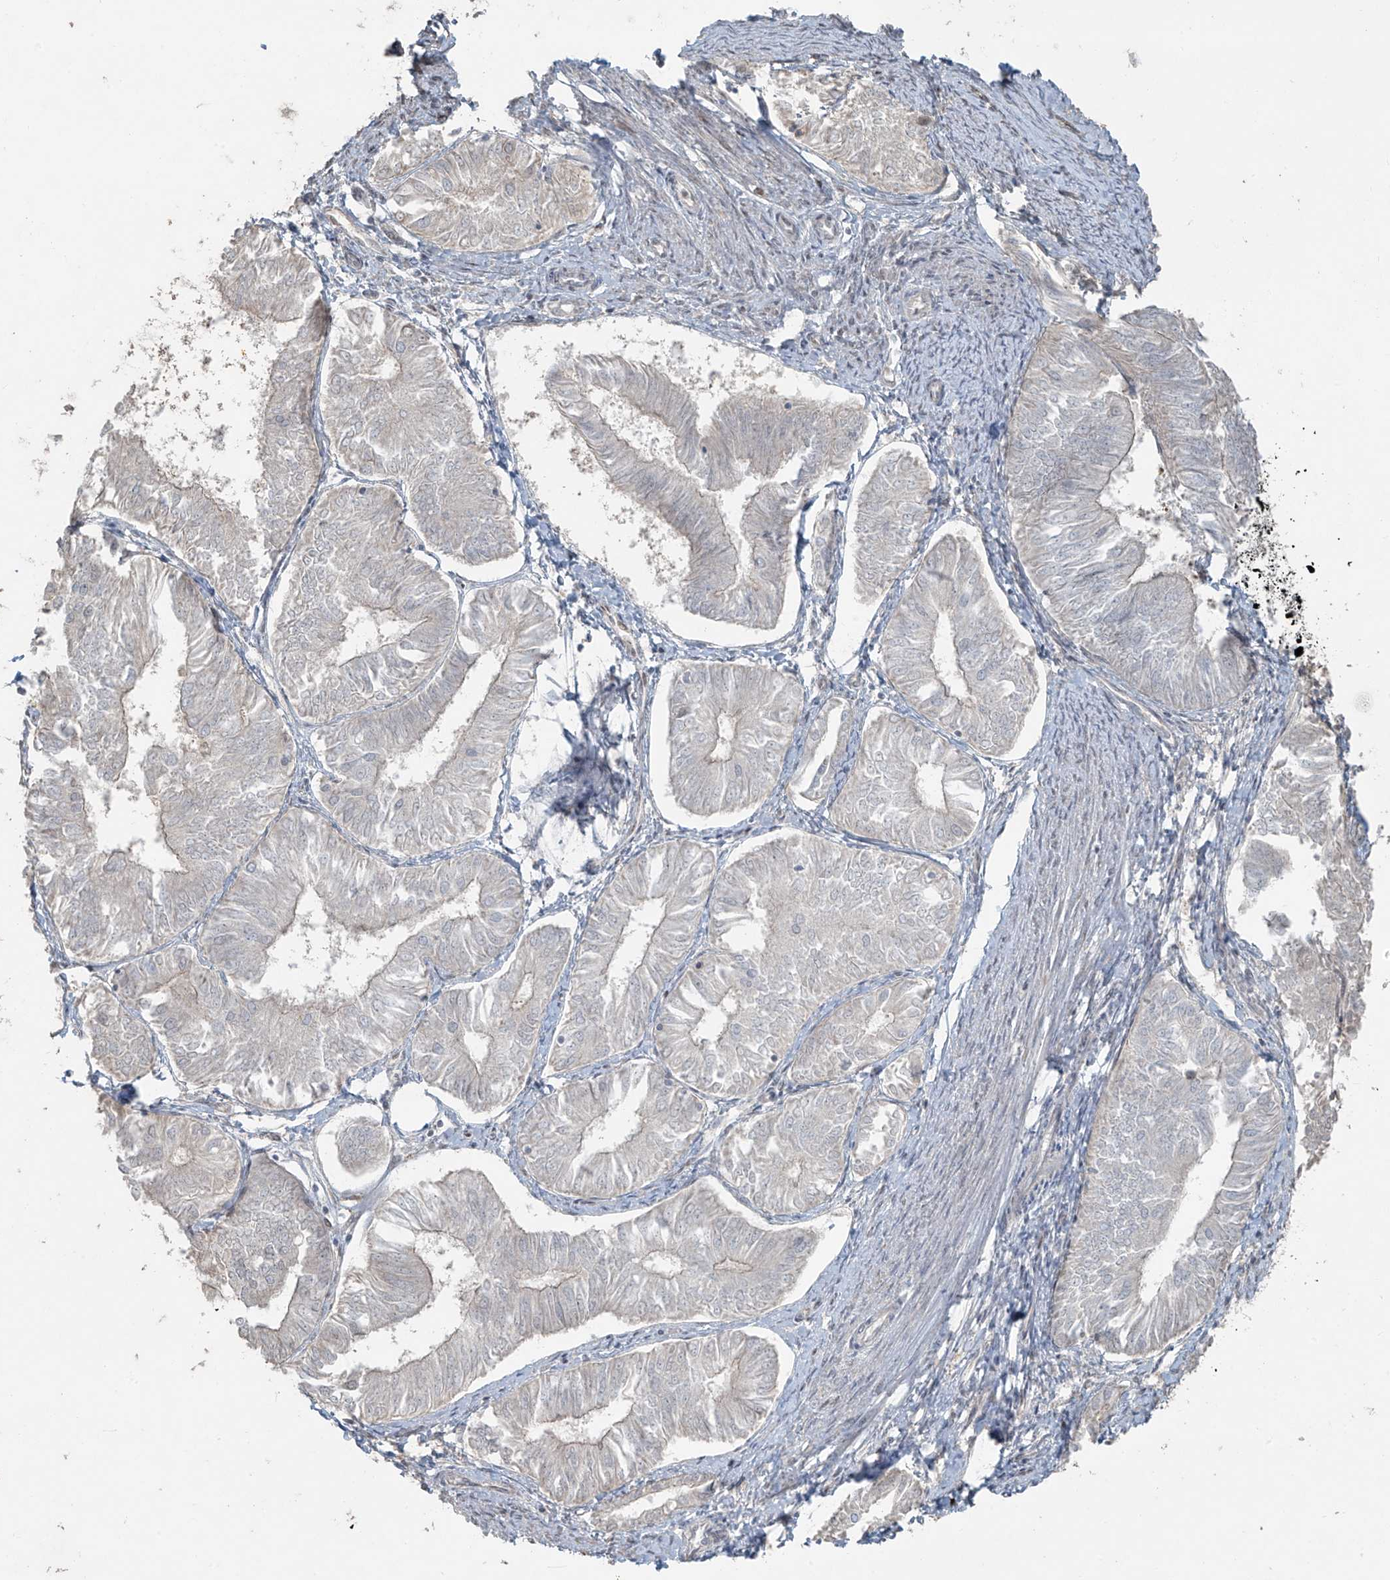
{"staining": {"intensity": "negative", "quantity": "none", "location": "none"}, "tissue": "endometrial cancer", "cell_type": "Tumor cells", "image_type": "cancer", "snomed": [{"axis": "morphology", "description": "Adenocarcinoma, NOS"}, {"axis": "topography", "description": "Endometrium"}], "caption": "The immunohistochemistry (IHC) micrograph has no significant expression in tumor cells of endometrial adenocarcinoma tissue.", "gene": "TTC22", "patient": {"sex": "female", "age": 58}}